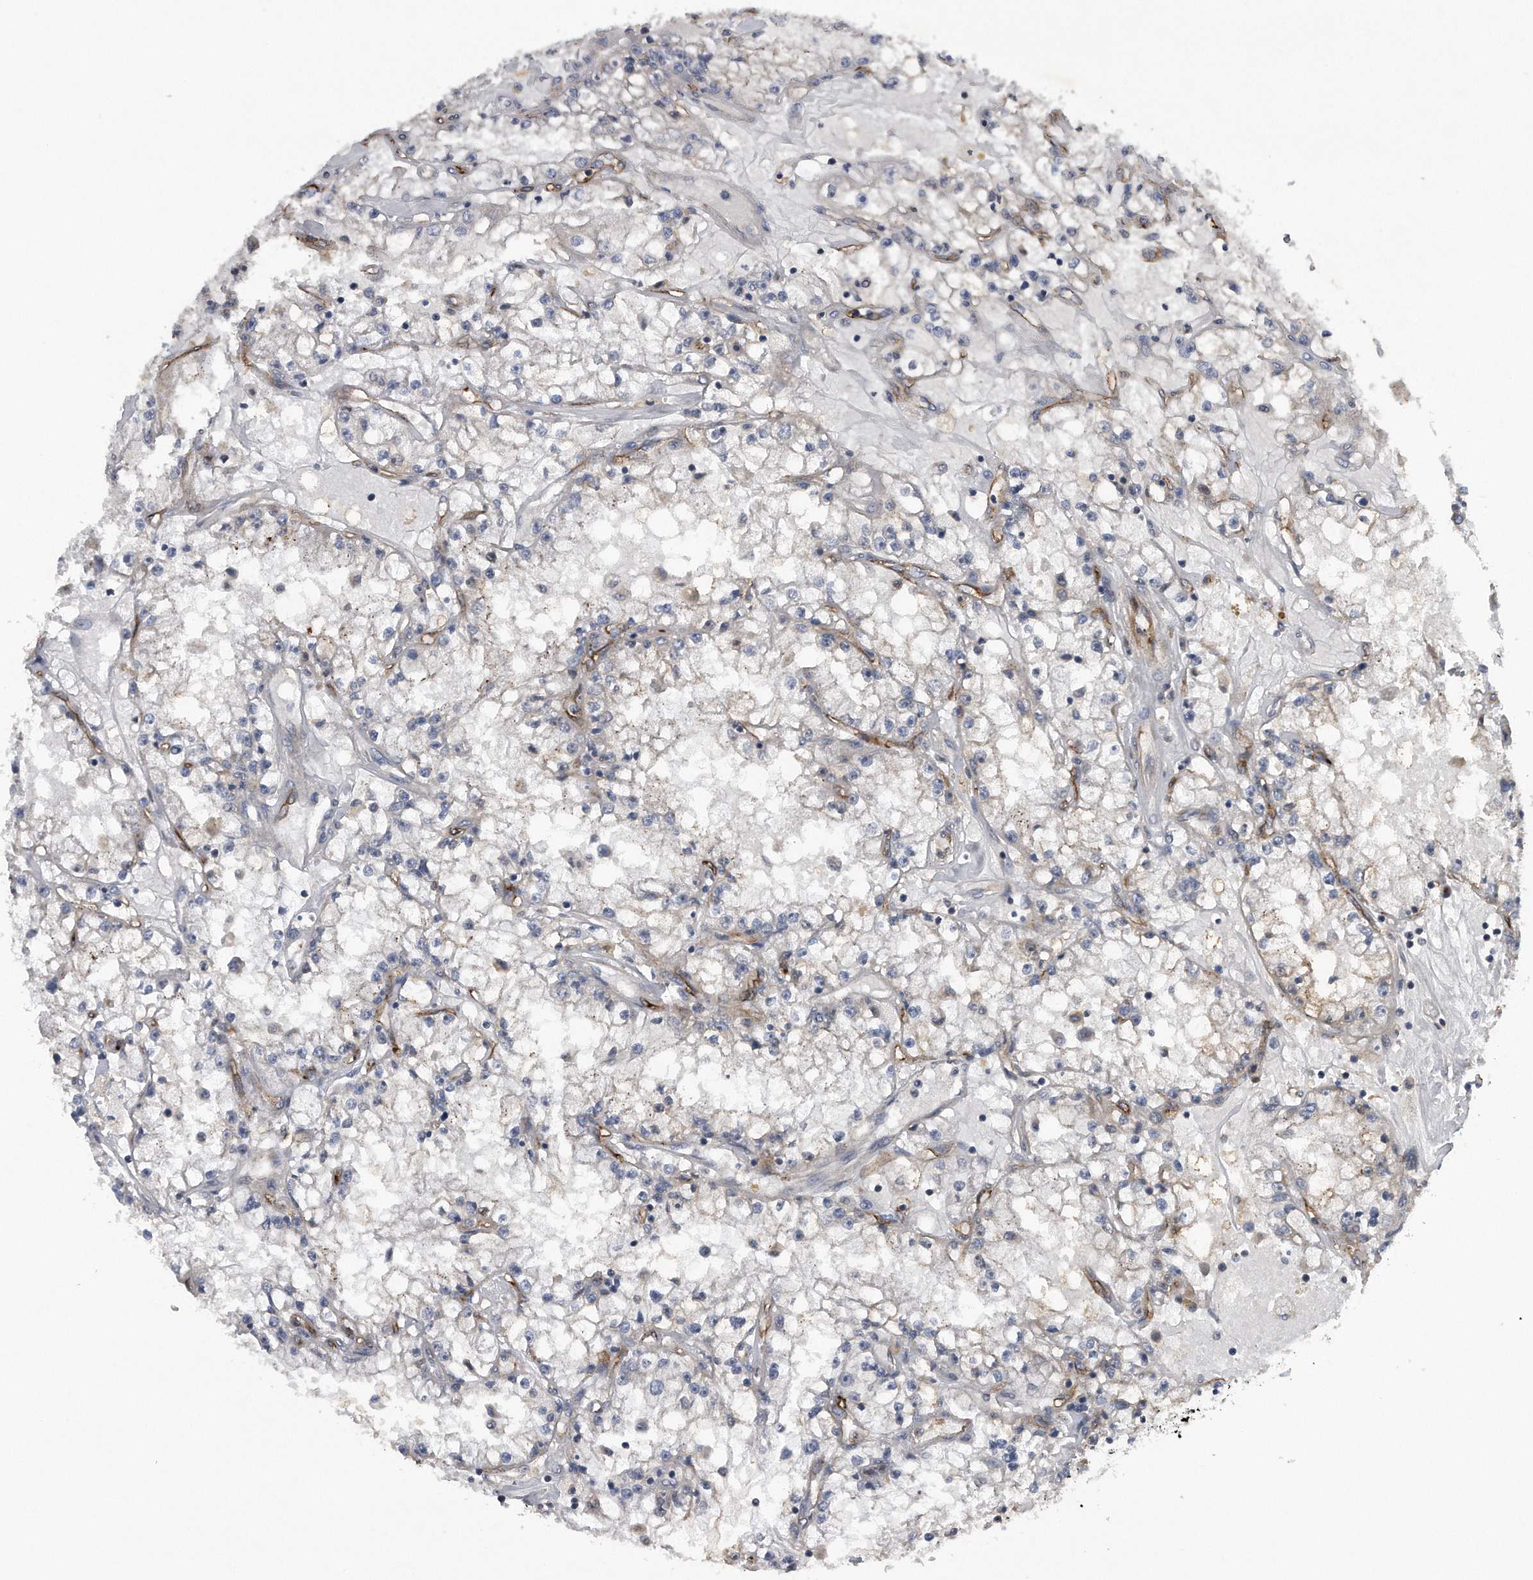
{"staining": {"intensity": "weak", "quantity": "<25%", "location": "cytoplasmic/membranous"}, "tissue": "renal cancer", "cell_type": "Tumor cells", "image_type": "cancer", "snomed": [{"axis": "morphology", "description": "Adenocarcinoma, NOS"}, {"axis": "topography", "description": "Kidney"}], "caption": "This is a histopathology image of immunohistochemistry (IHC) staining of renal cancer (adenocarcinoma), which shows no staining in tumor cells. (IHC, brightfield microscopy, high magnification).", "gene": "LYRM4", "patient": {"sex": "male", "age": 56}}